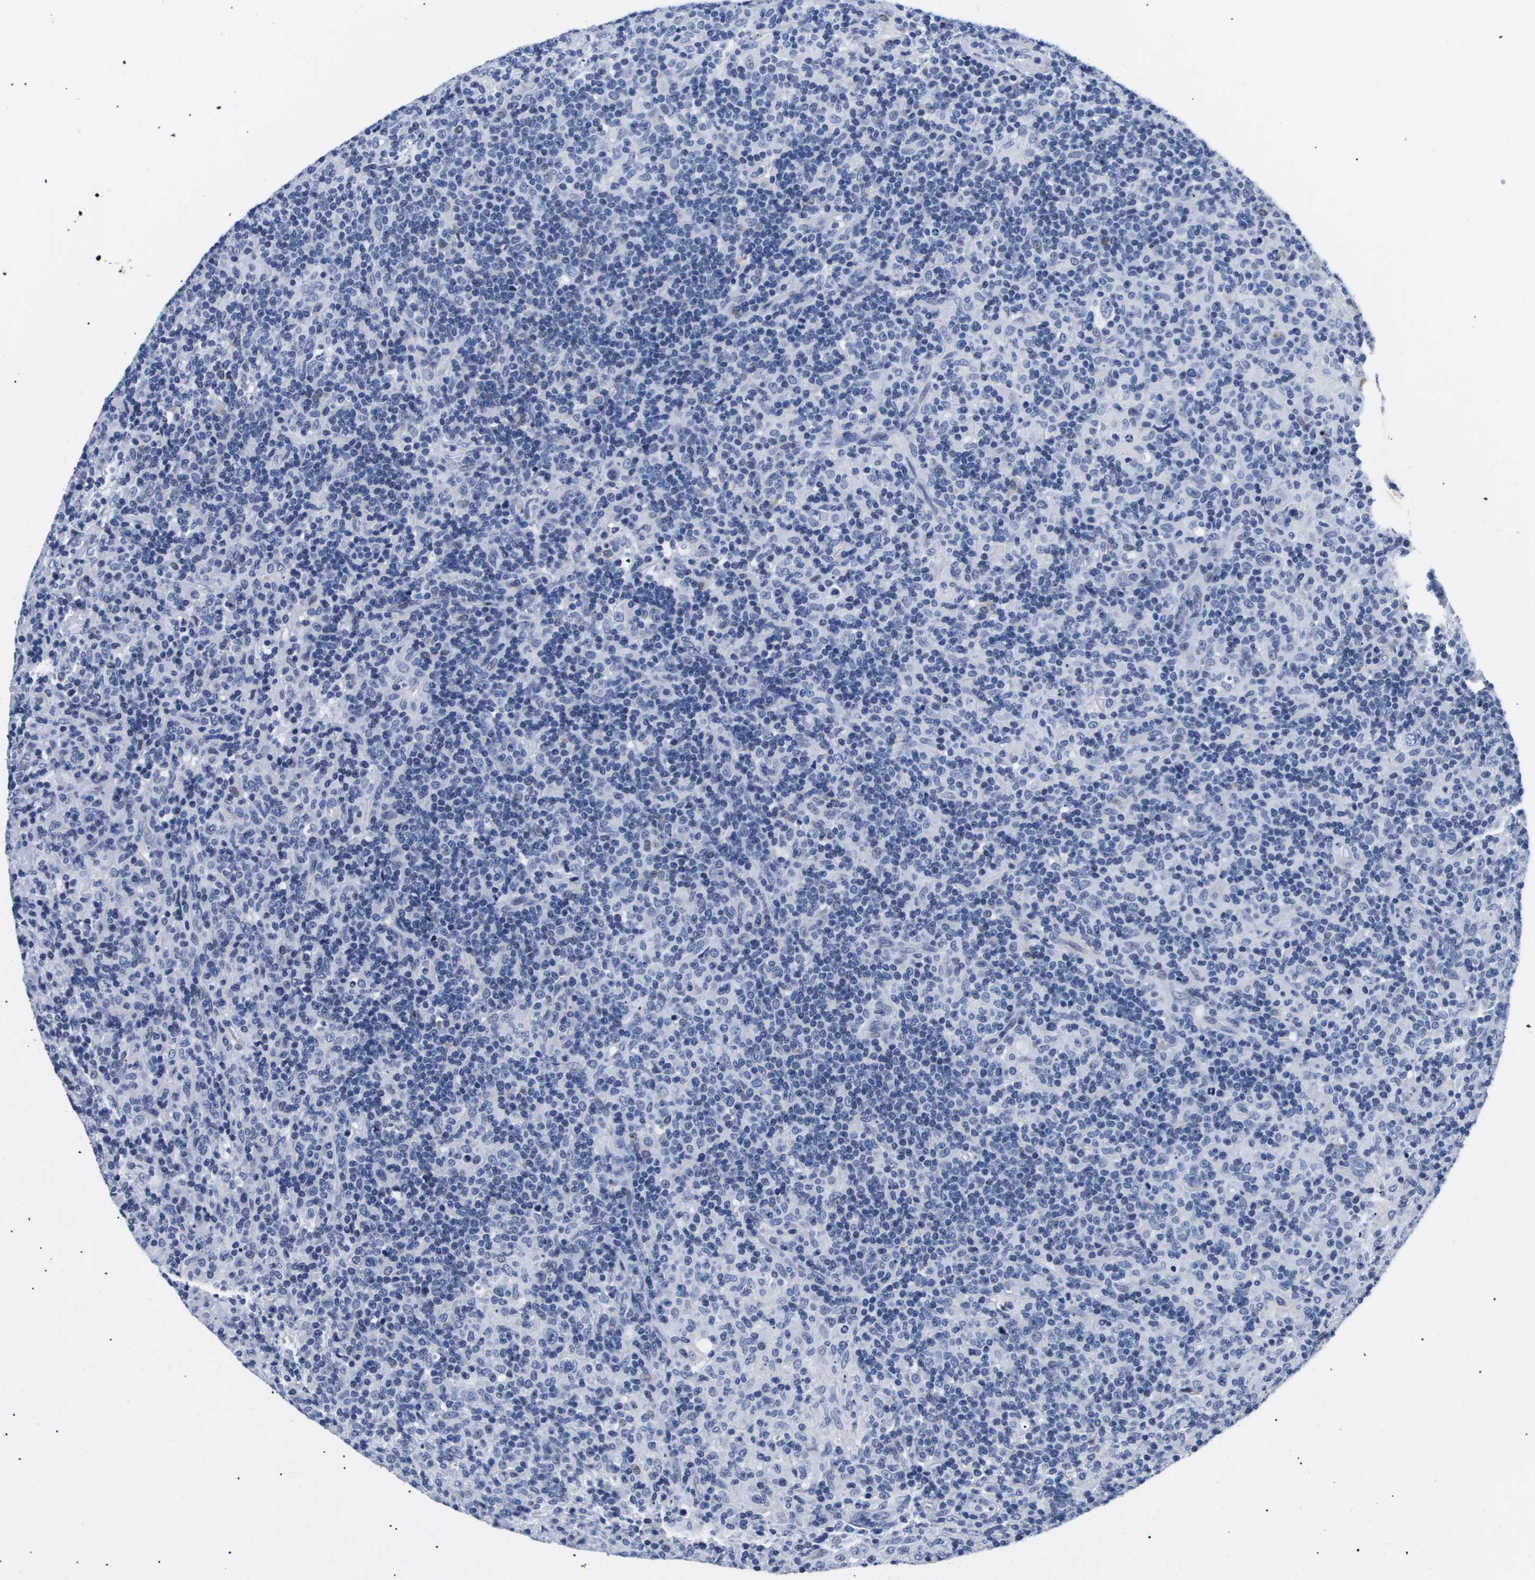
{"staining": {"intensity": "negative", "quantity": "none", "location": "none"}, "tissue": "lymphoma", "cell_type": "Tumor cells", "image_type": "cancer", "snomed": [{"axis": "morphology", "description": "Hodgkin's disease, NOS"}, {"axis": "topography", "description": "Lymph node"}], "caption": "Hodgkin's disease was stained to show a protein in brown. There is no significant staining in tumor cells.", "gene": "SHD", "patient": {"sex": "male", "age": 70}}